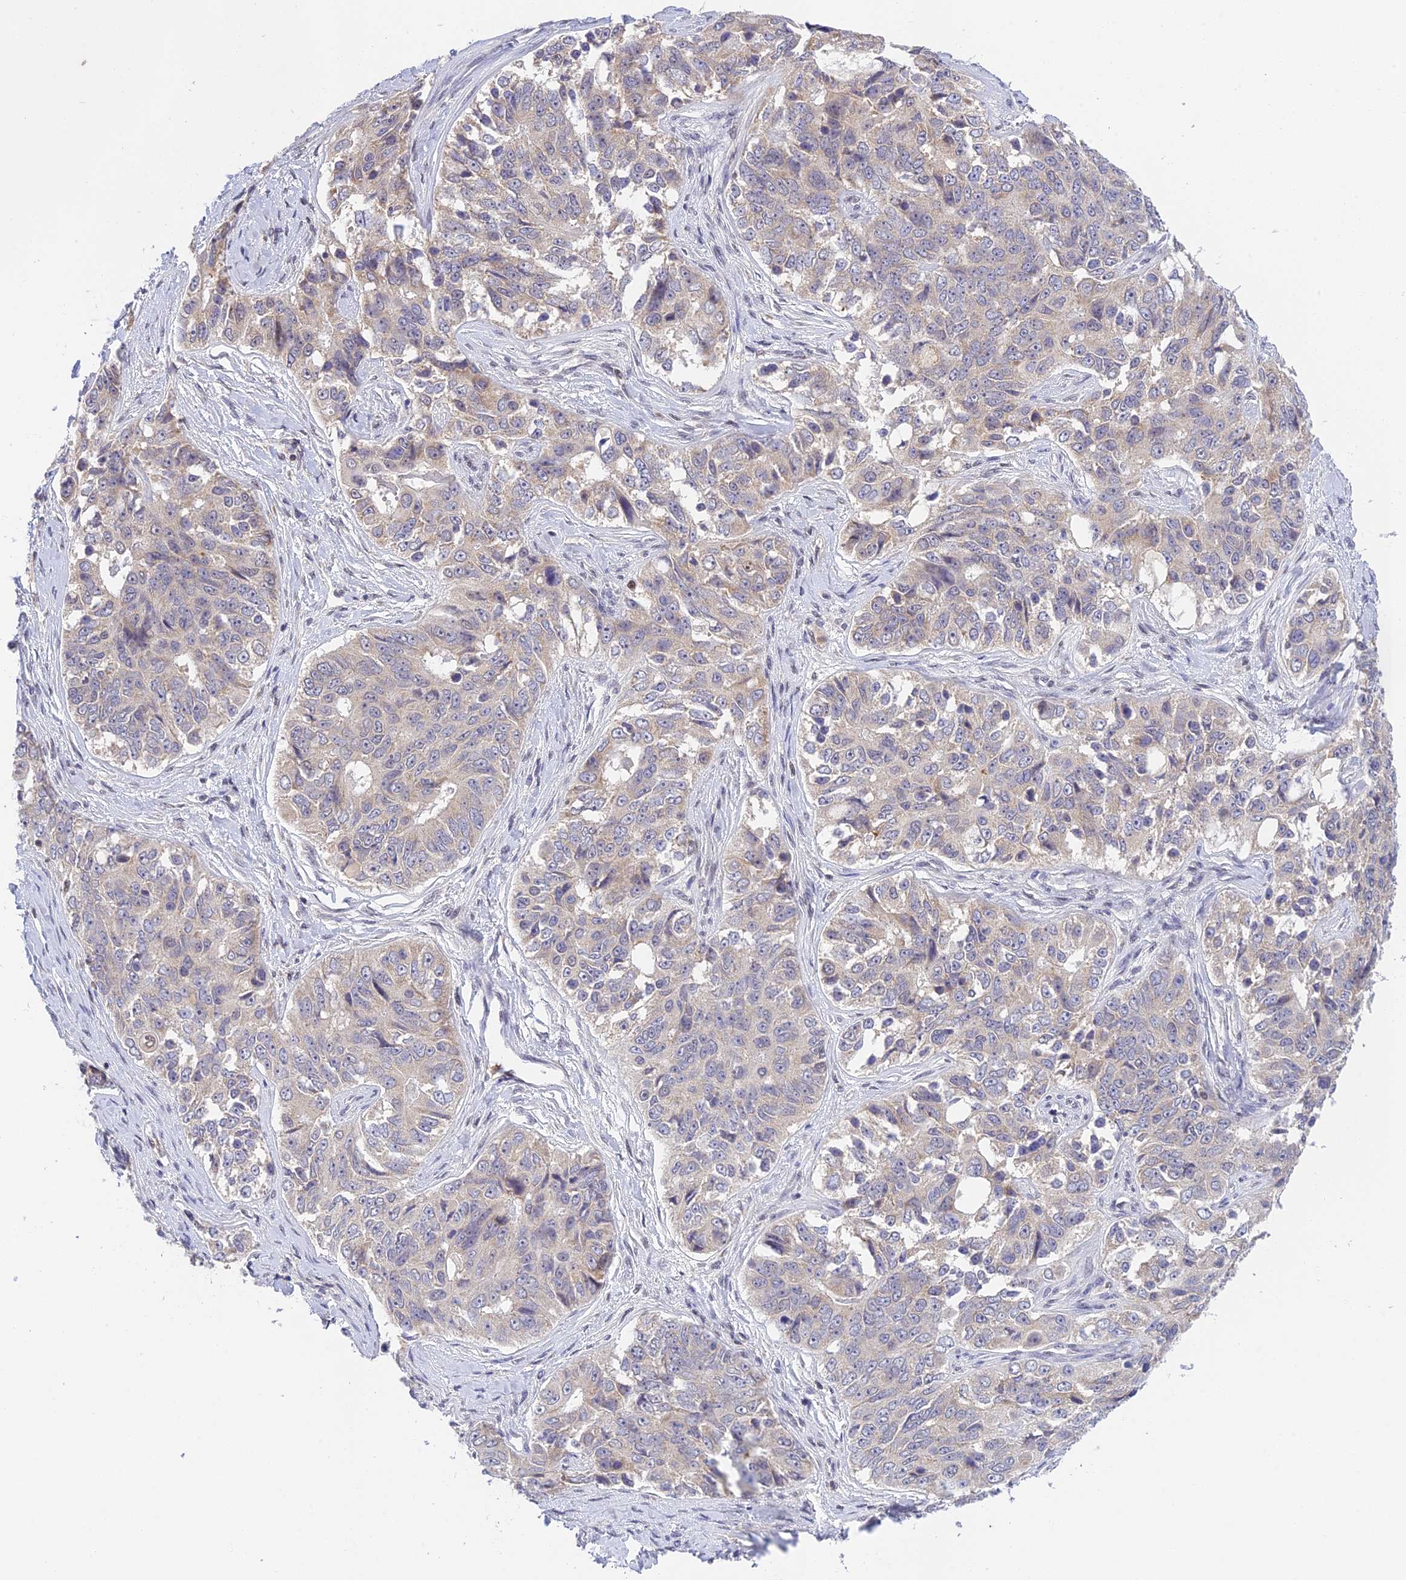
{"staining": {"intensity": "negative", "quantity": "none", "location": "none"}, "tissue": "ovarian cancer", "cell_type": "Tumor cells", "image_type": "cancer", "snomed": [{"axis": "morphology", "description": "Carcinoma, endometroid"}, {"axis": "topography", "description": "Ovary"}], "caption": "DAB immunohistochemical staining of human ovarian endometroid carcinoma displays no significant positivity in tumor cells. Nuclei are stained in blue.", "gene": "PEX16", "patient": {"sex": "female", "age": 51}}